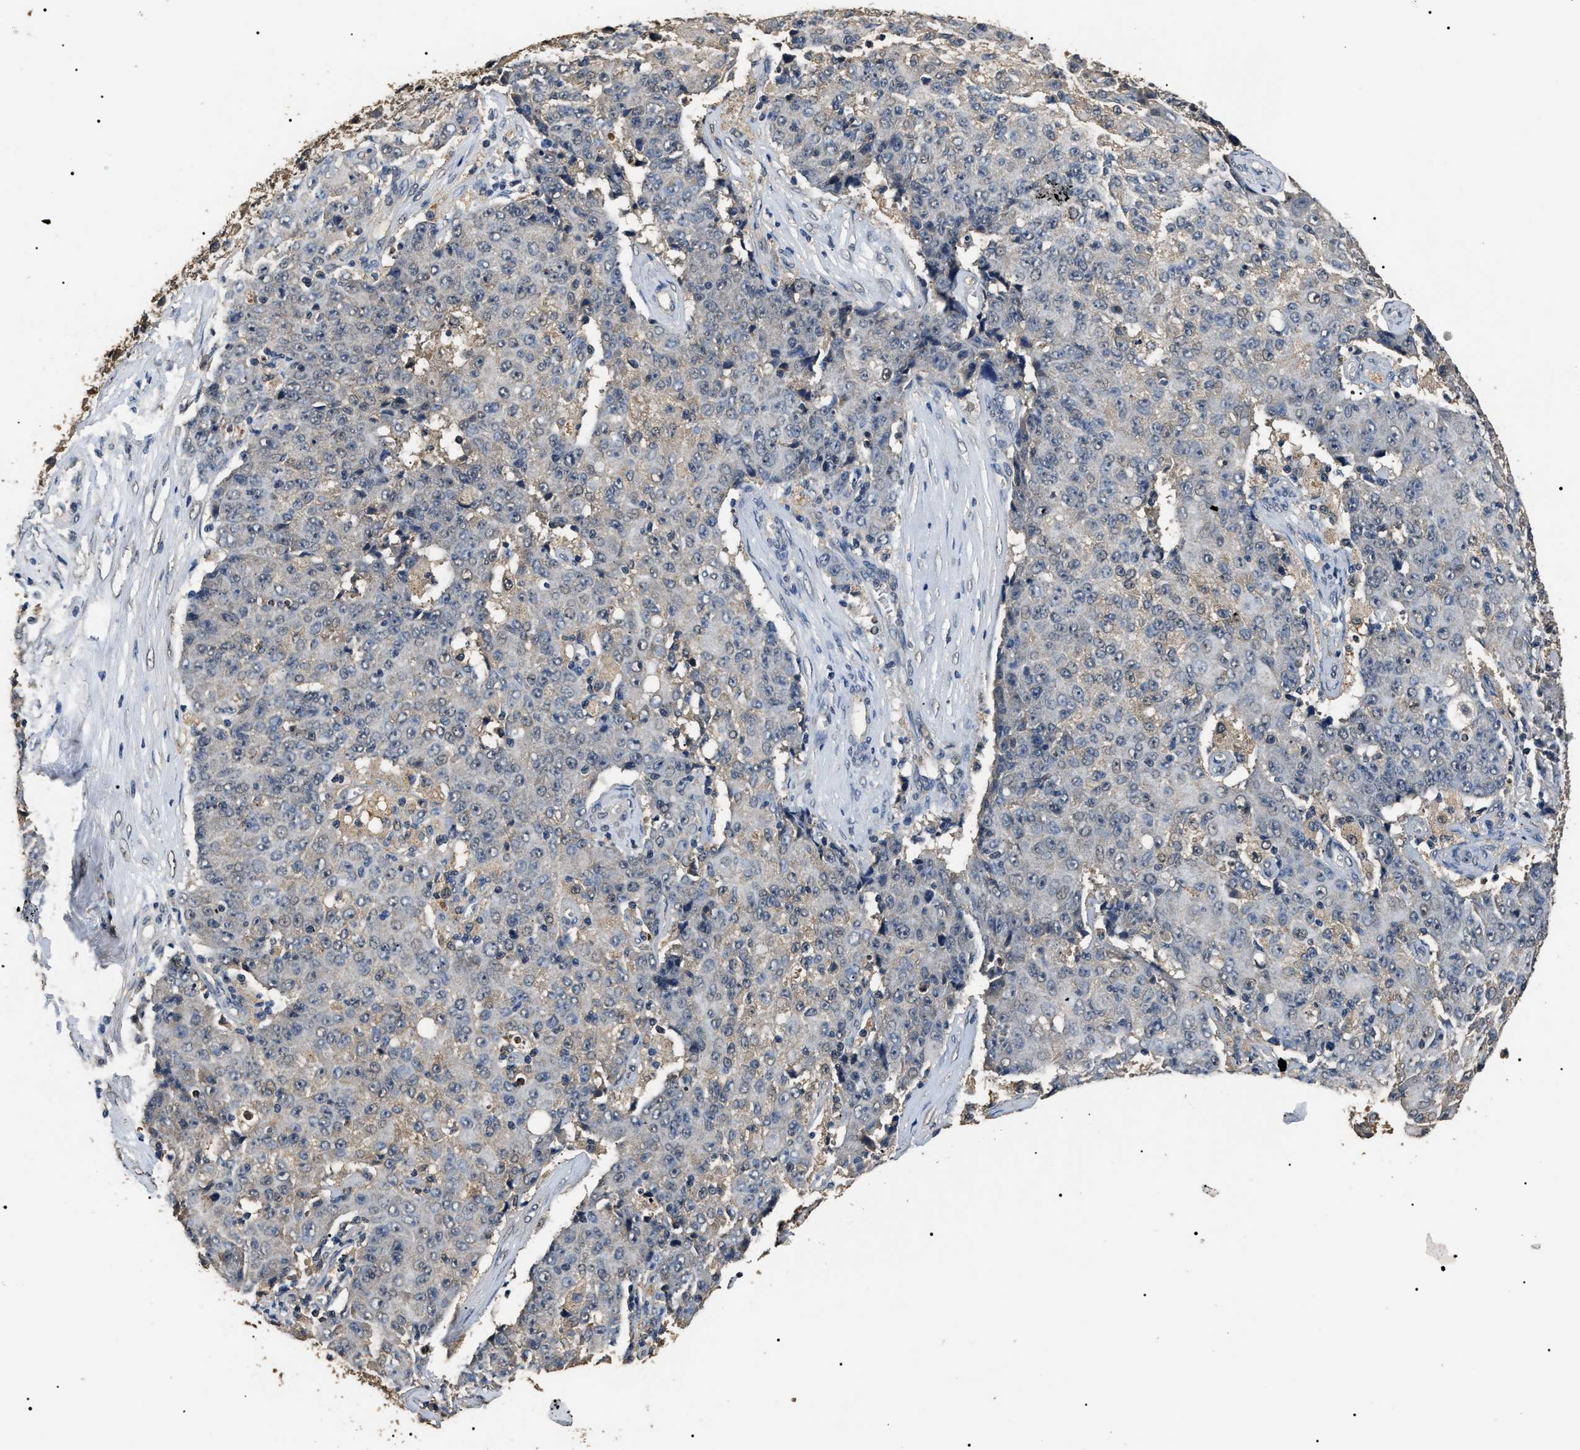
{"staining": {"intensity": "negative", "quantity": "none", "location": "none"}, "tissue": "ovarian cancer", "cell_type": "Tumor cells", "image_type": "cancer", "snomed": [{"axis": "morphology", "description": "Carcinoma, endometroid"}, {"axis": "topography", "description": "Ovary"}], "caption": "A micrograph of ovarian cancer (endometroid carcinoma) stained for a protein exhibits no brown staining in tumor cells.", "gene": "PSMD8", "patient": {"sex": "female", "age": 42}}